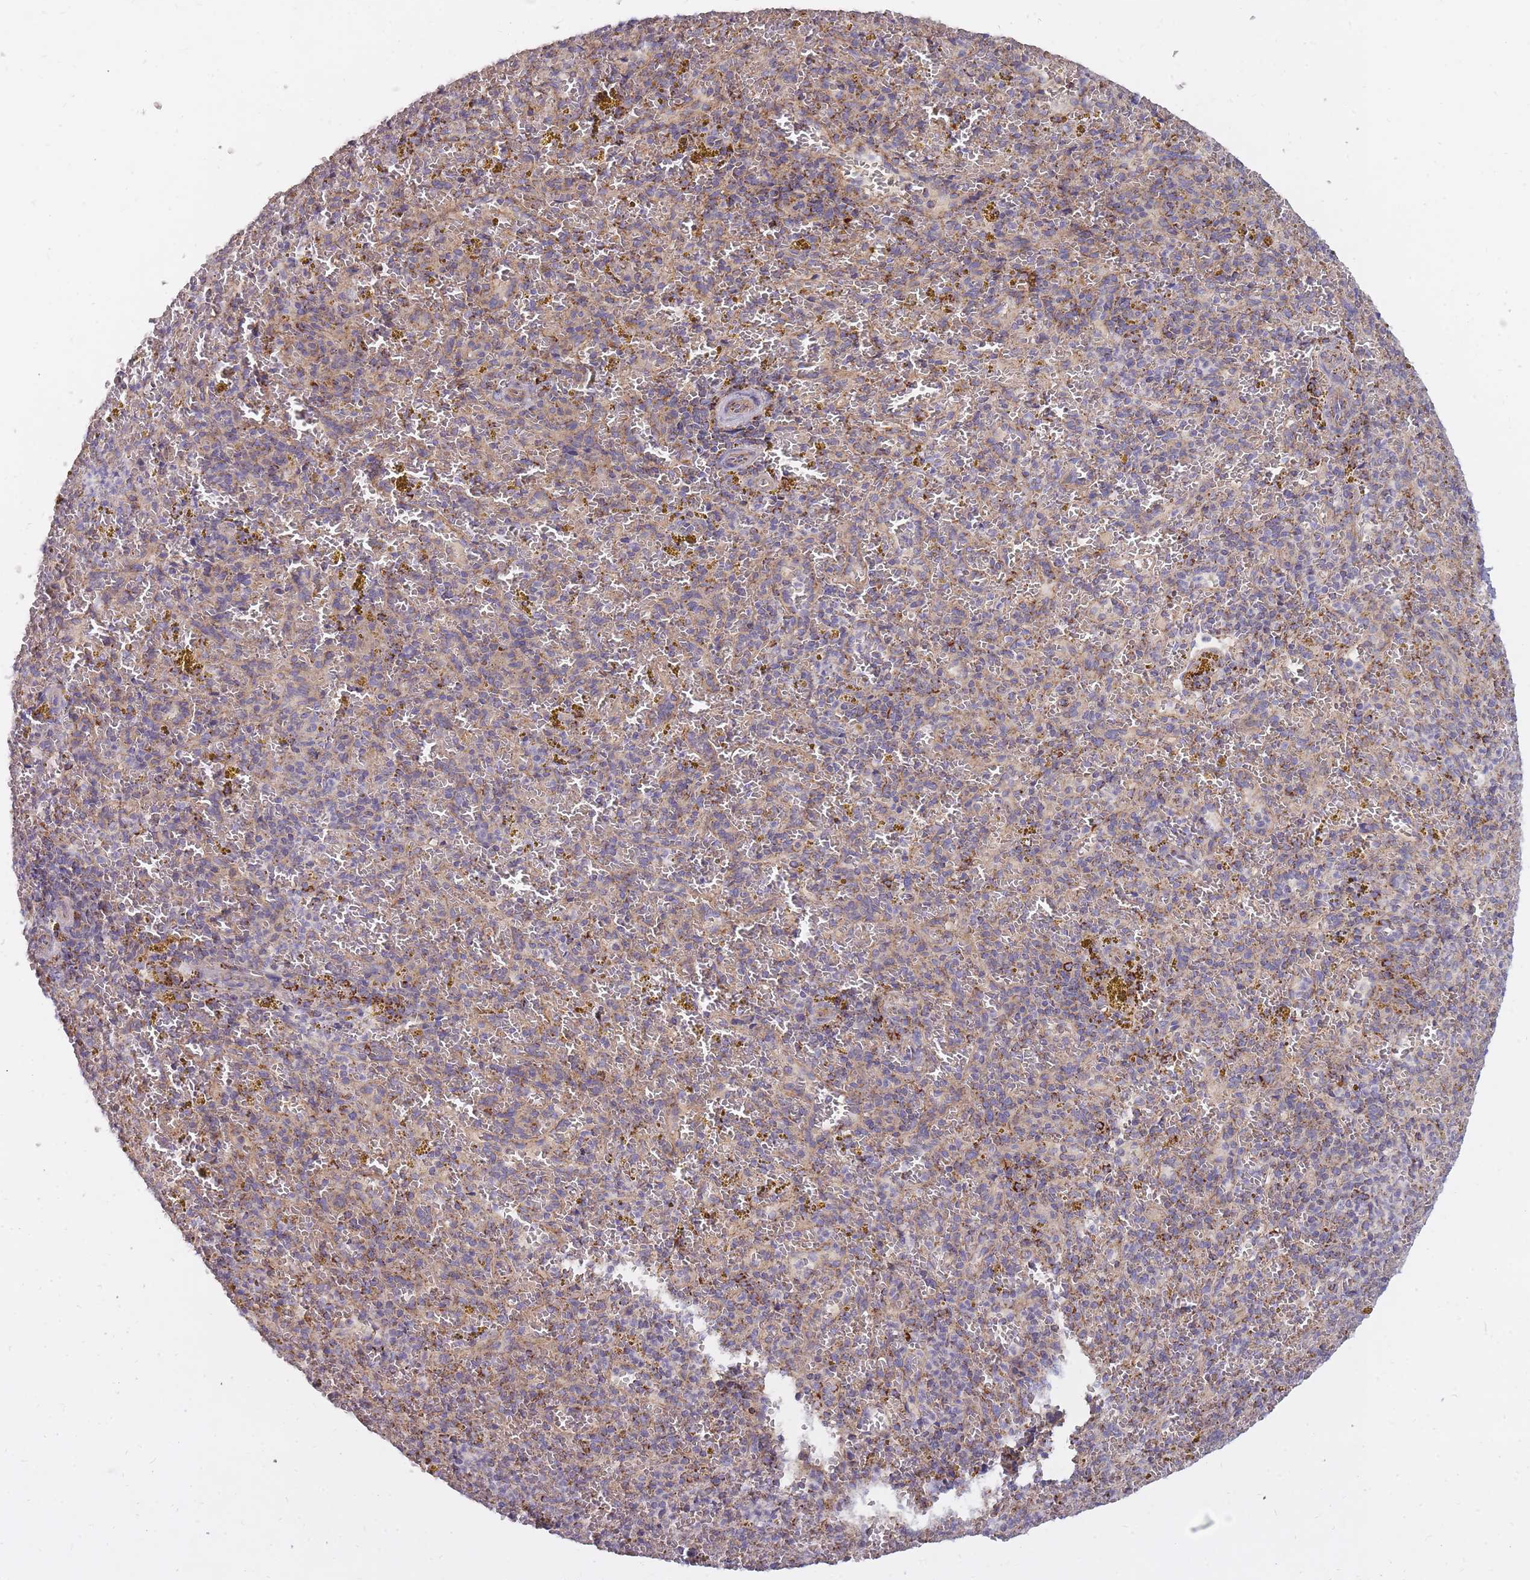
{"staining": {"intensity": "moderate", "quantity": "<25%", "location": "cytoplasmic/membranous"}, "tissue": "spleen", "cell_type": "Cells in red pulp", "image_type": "normal", "snomed": [{"axis": "morphology", "description": "Normal tissue, NOS"}, {"axis": "topography", "description": "Spleen"}], "caption": "Protein expression analysis of normal spleen exhibits moderate cytoplasmic/membranous positivity in approximately <25% of cells in red pulp. (DAB (3,3'-diaminobenzidine) = brown stain, brightfield microscopy at high magnification).", "gene": "ALKBH4", "patient": {"sex": "male", "age": 57}}